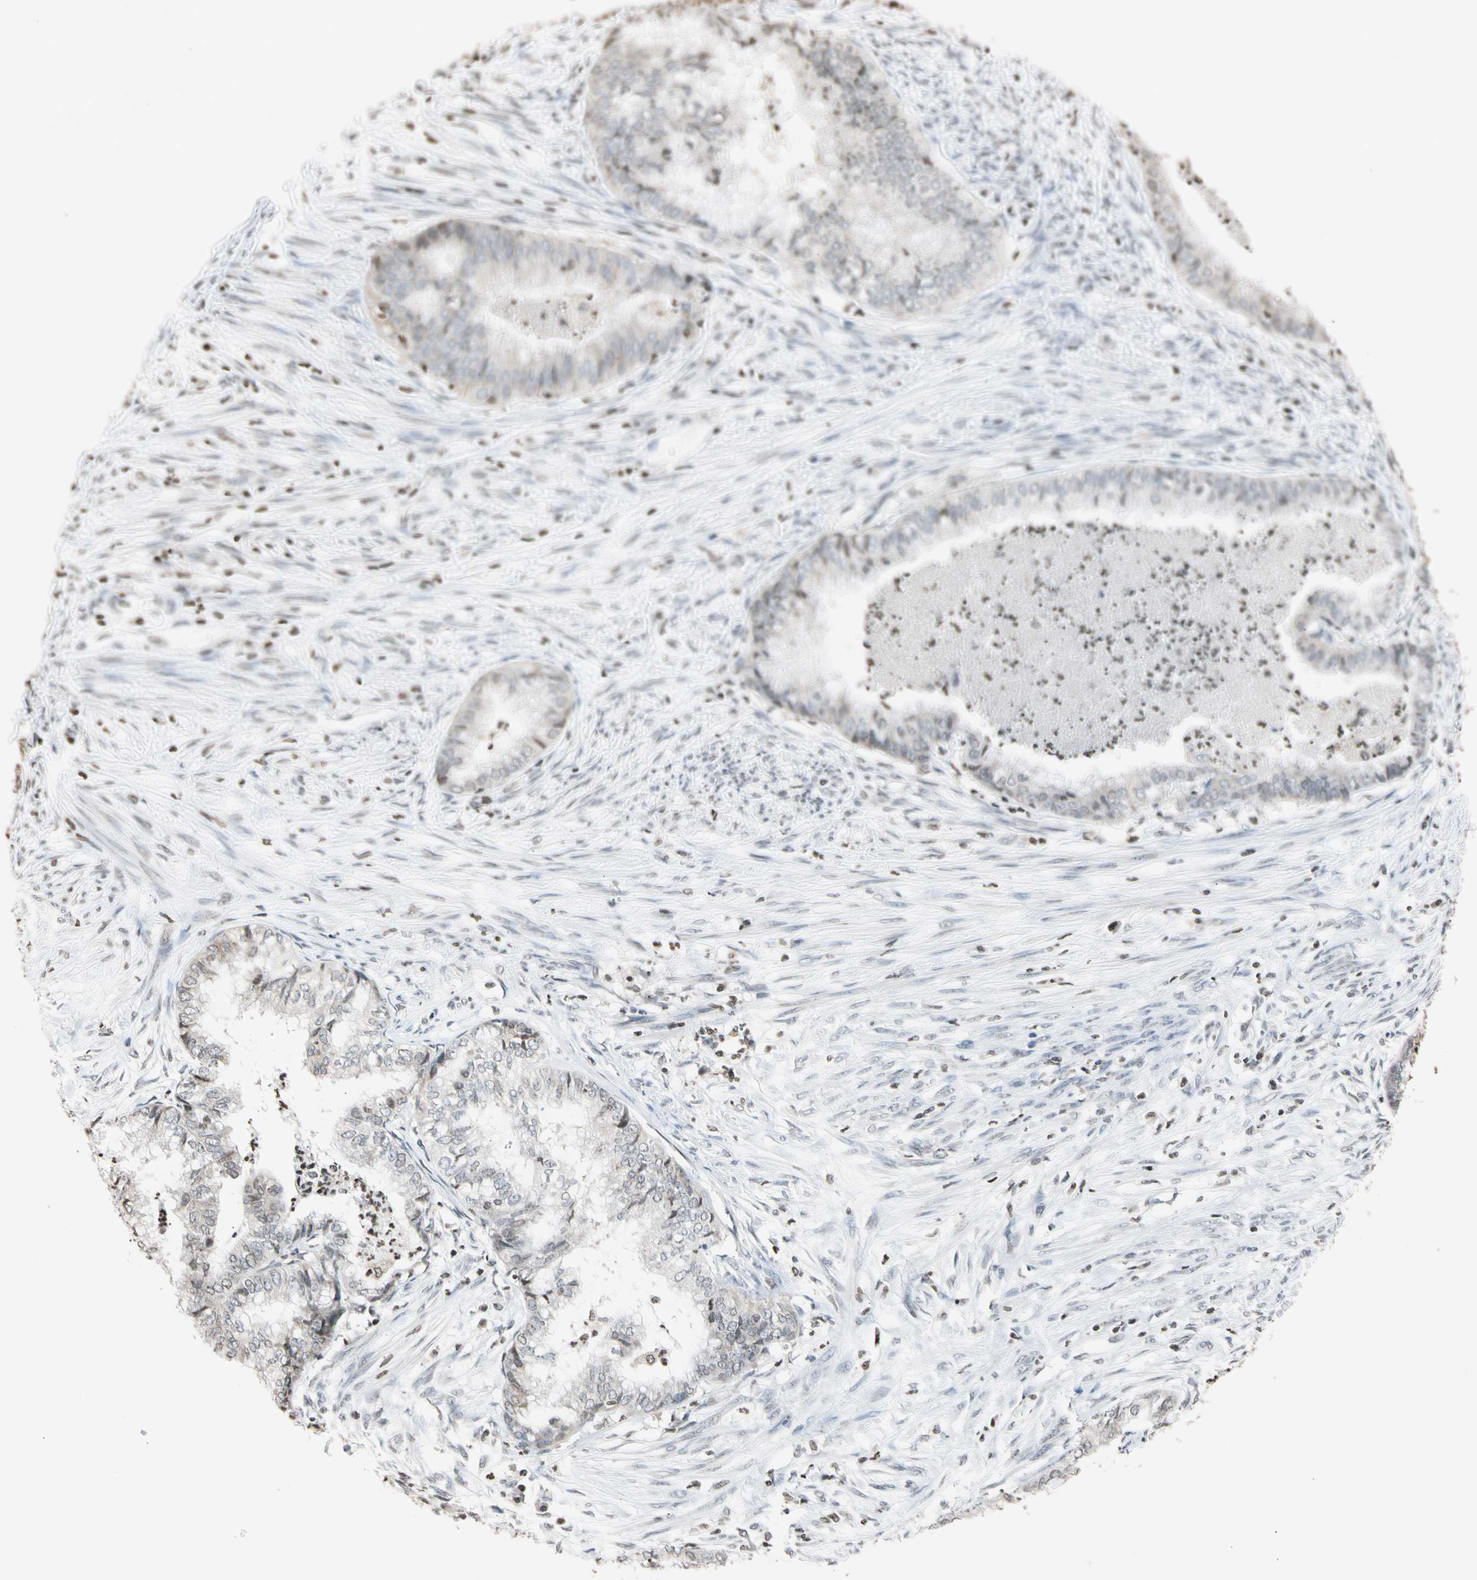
{"staining": {"intensity": "negative", "quantity": "none", "location": "none"}, "tissue": "endometrial cancer", "cell_type": "Tumor cells", "image_type": "cancer", "snomed": [{"axis": "morphology", "description": "Necrosis, NOS"}, {"axis": "morphology", "description": "Adenocarcinoma, NOS"}, {"axis": "topography", "description": "Endometrium"}], "caption": "This is a image of IHC staining of adenocarcinoma (endometrial), which shows no staining in tumor cells. Nuclei are stained in blue.", "gene": "GPX4", "patient": {"sex": "female", "age": 79}}